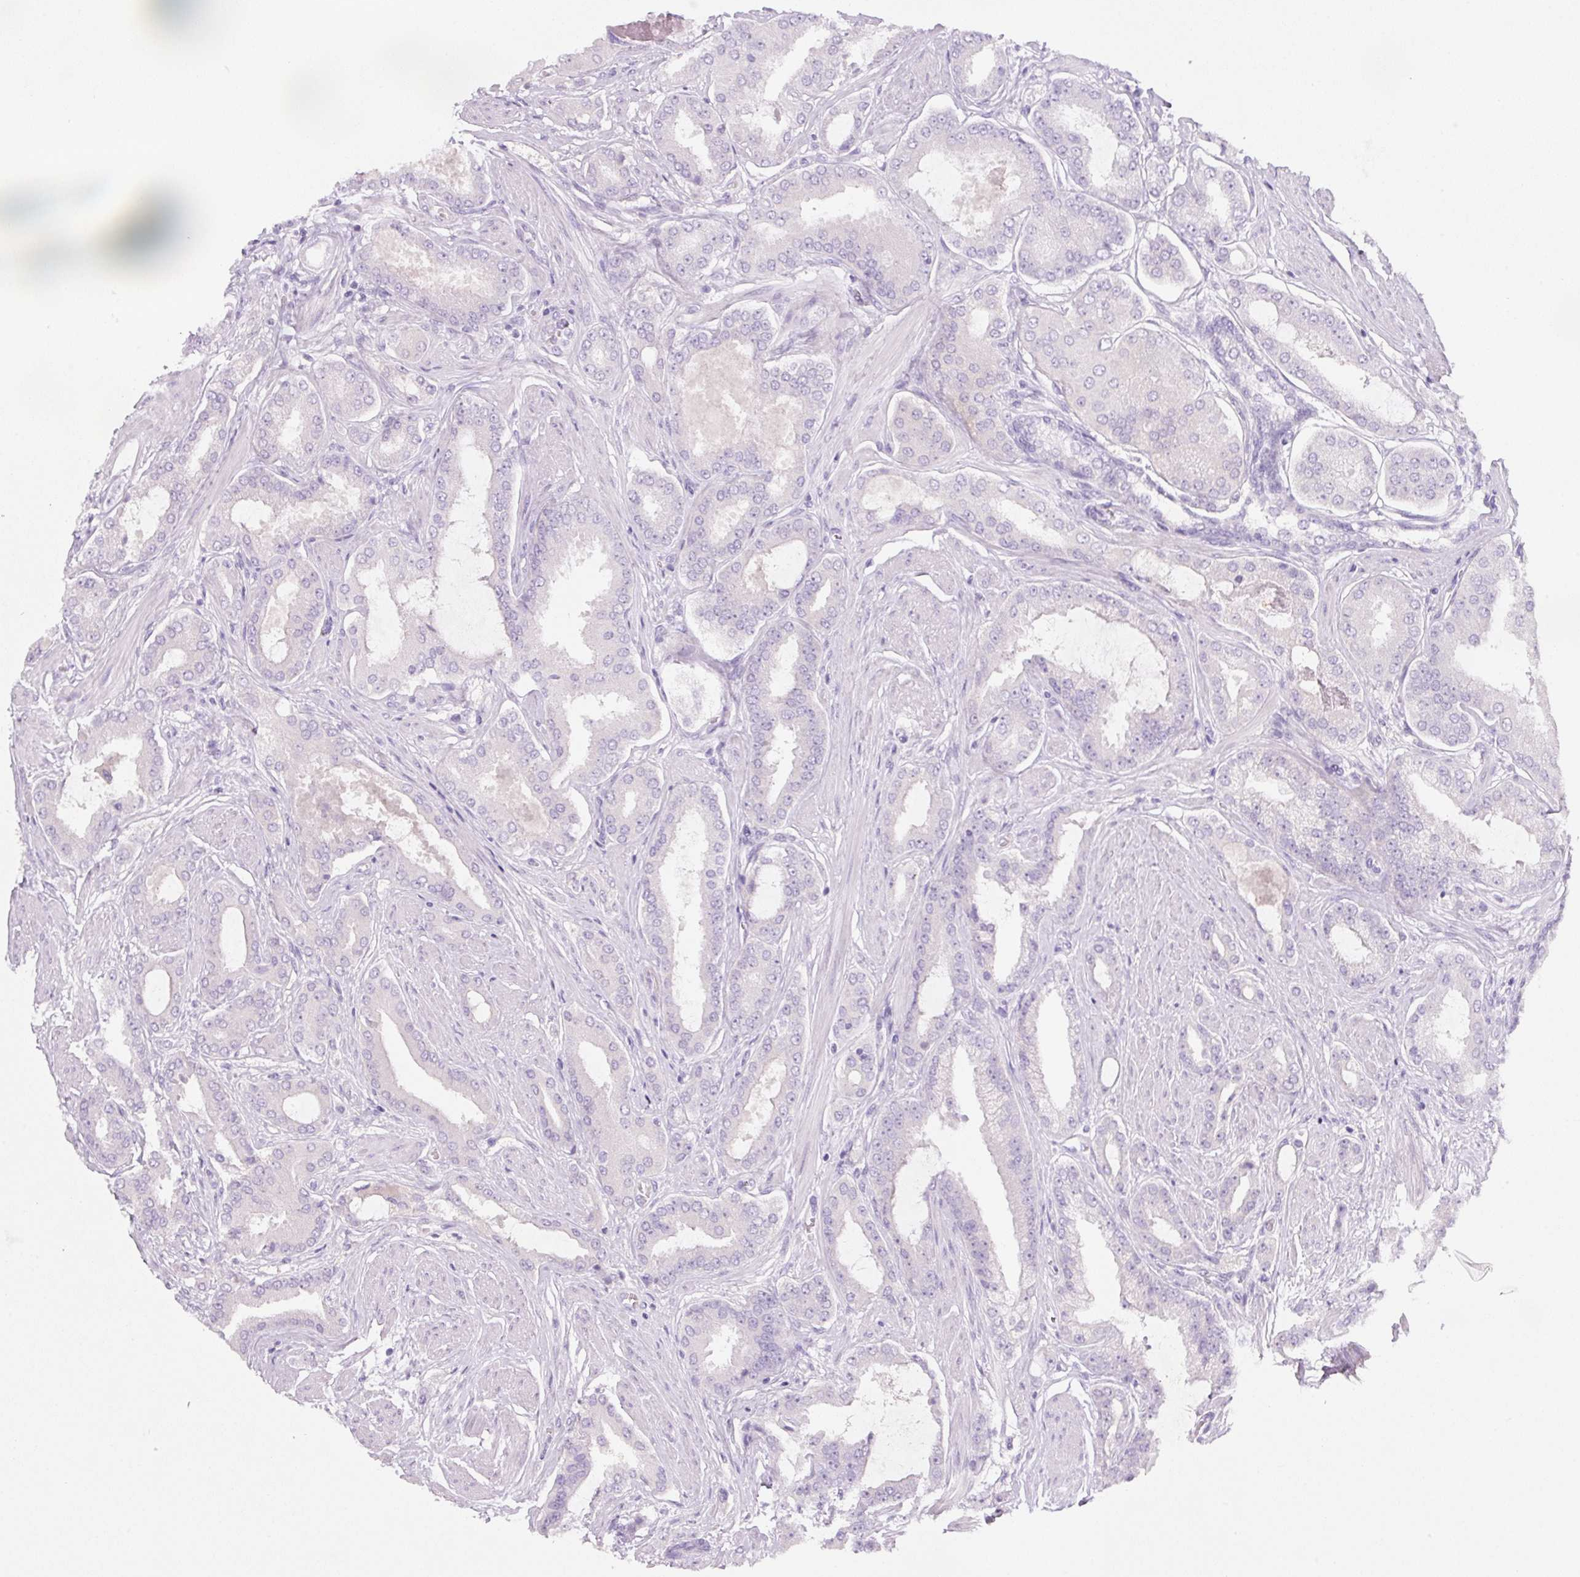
{"staining": {"intensity": "negative", "quantity": "none", "location": "none"}, "tissue": "prostate cancer", "cell_type": "Tumor cells", "image_type": "cancer", "snomed": [{"axis": "morphology", "description": "Adenocarcinoma, Low grade"}, {"axis": "topography", "description": "Prostate"}], "caption": "Photomicrograph shows no protein expression in tumor cells of prostate cancer (low-grade adenocarcinoma) tissue.", "gene": "SLC2A2", "patient": {"sex": "male", "age": 42}}